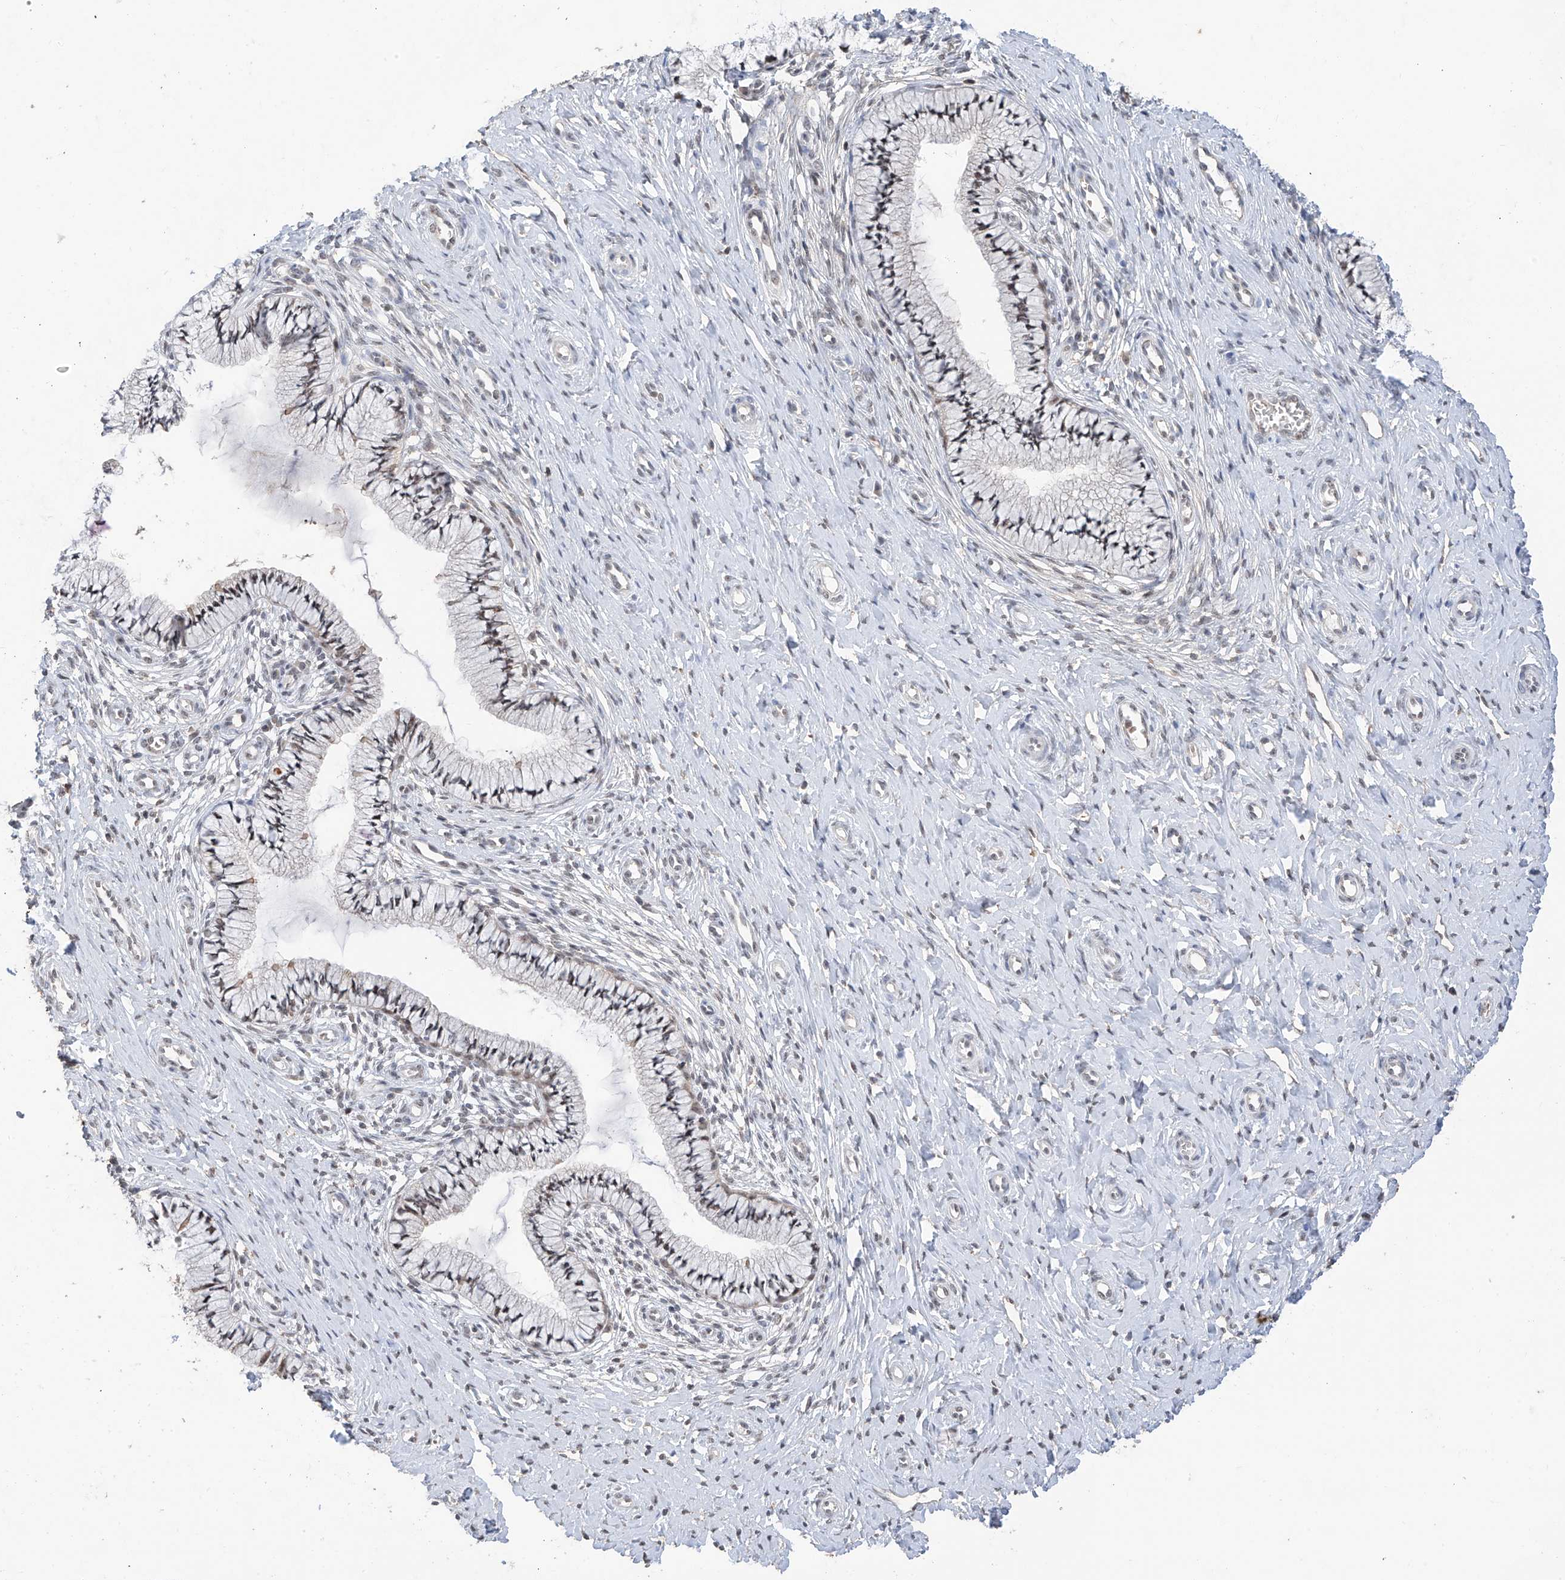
{"staining": {"intensity": "negative", "quantity": "none", "location": "none"}, "tissue": "cervix", "cell_type": "Glandular cells", "image_type": "normal", "snomed": [{"axis": "morphology", "description": "Normal tissue, NOS"}, {"axis": "topography", "description": "Cervix"}], "caption": "An IHC photomicrograph of benign cervix is shown. There is no staining in glandular cells of cervix. The staining is performed using DAB (3,3'-diaminobenzidine) brown chromogen with nuclei counter-stained in using hematoxylin.", "gene": "C1orf131", "patient": {"sex": "female", "age": 36}}